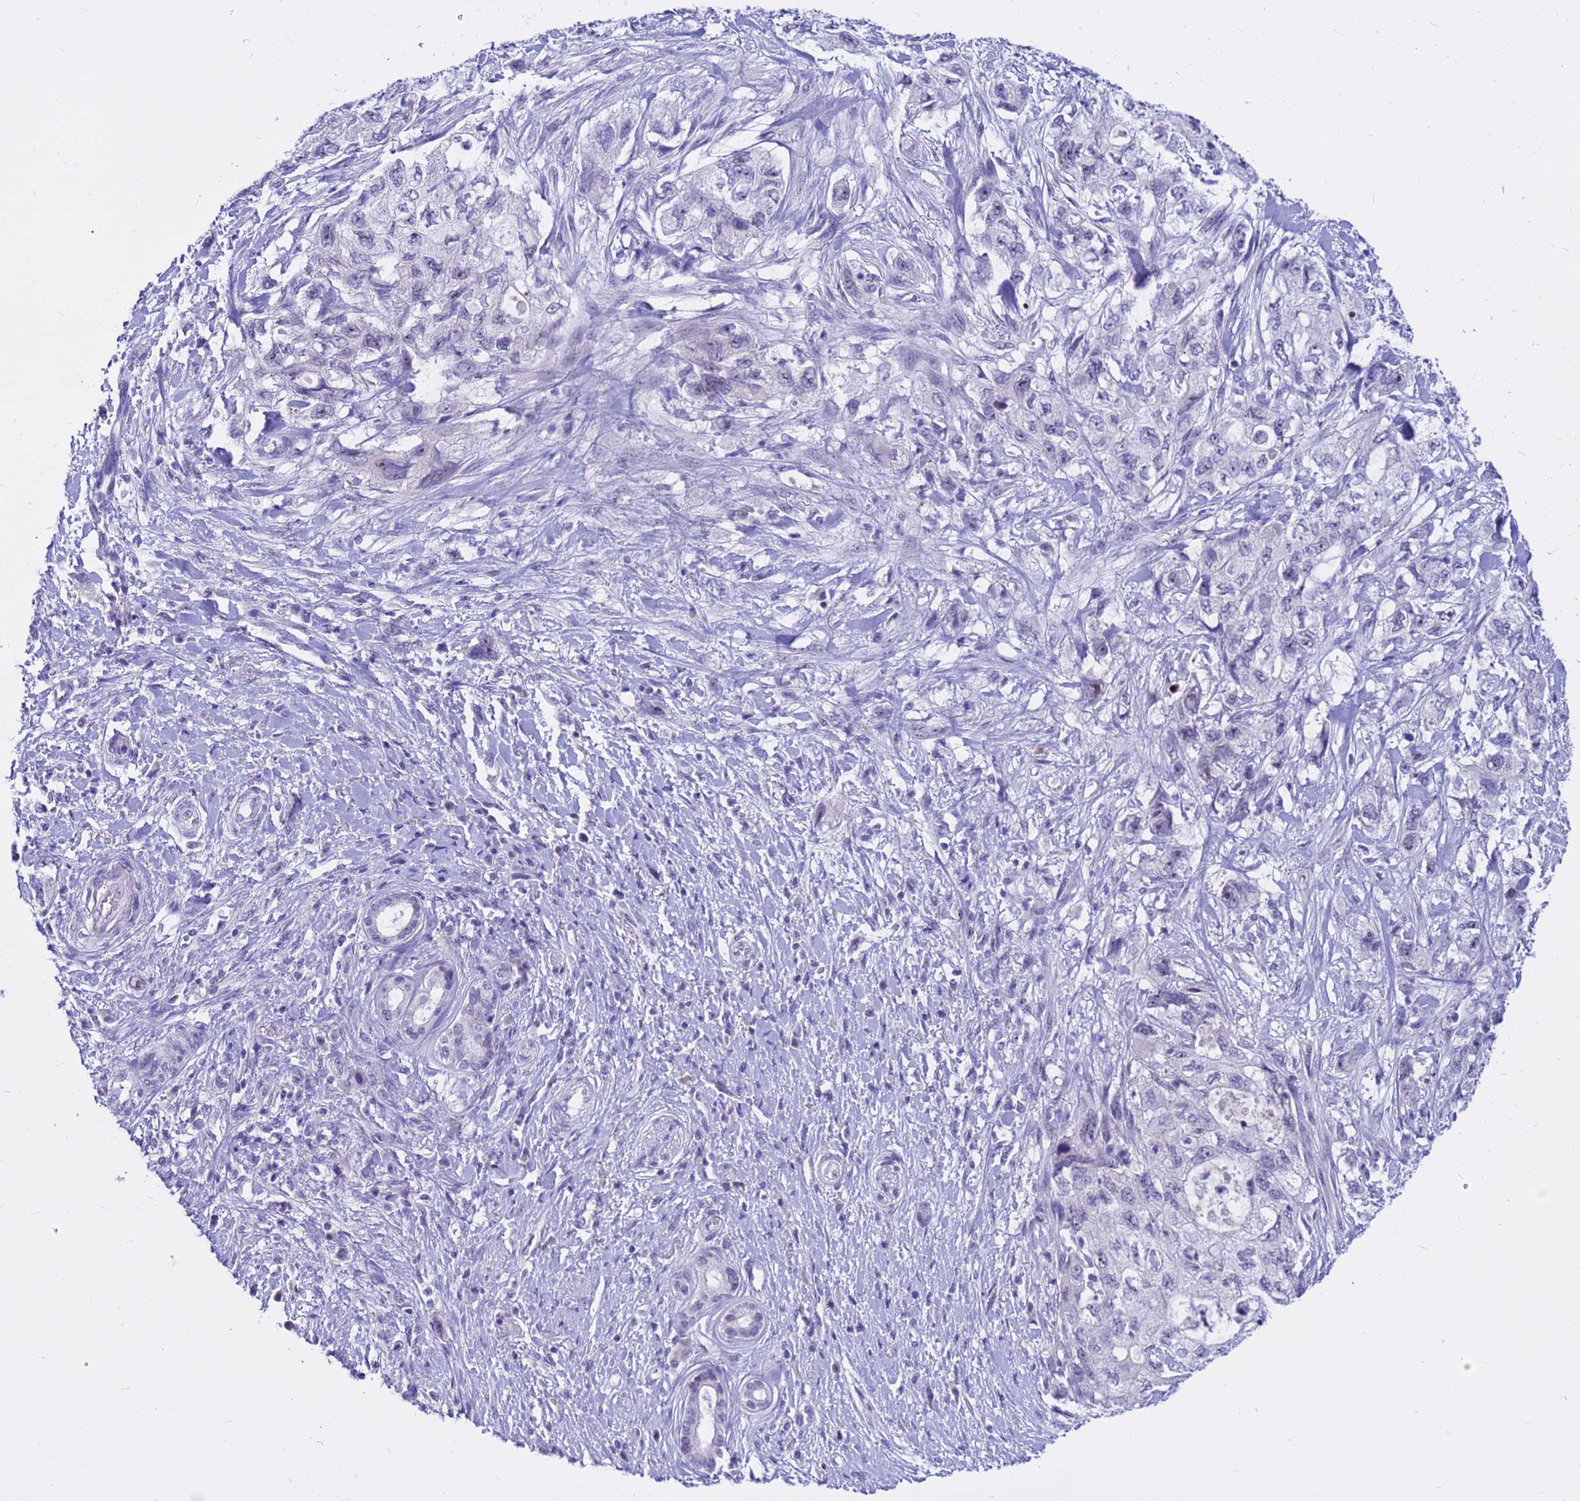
{"staining": {"intensity": "negative", "quantity": "none", "location": "none"}, "tissue": "pancreatic cancer", "cell_type": "Tumor cells", "image_type": "cancer", "snomed": [{"axis": "morphology", "description": "Adenocarcinoma, NOS"}, {"axis": "topography", "description": "Pancreas"}], "caption": "The photomicrograph displays no significant expression in tumor cells of pancreatic cancer. Nuclei are stained in blue.", "gene": "DMRTC2", "patient": {"sex": "female", "age": 73}}